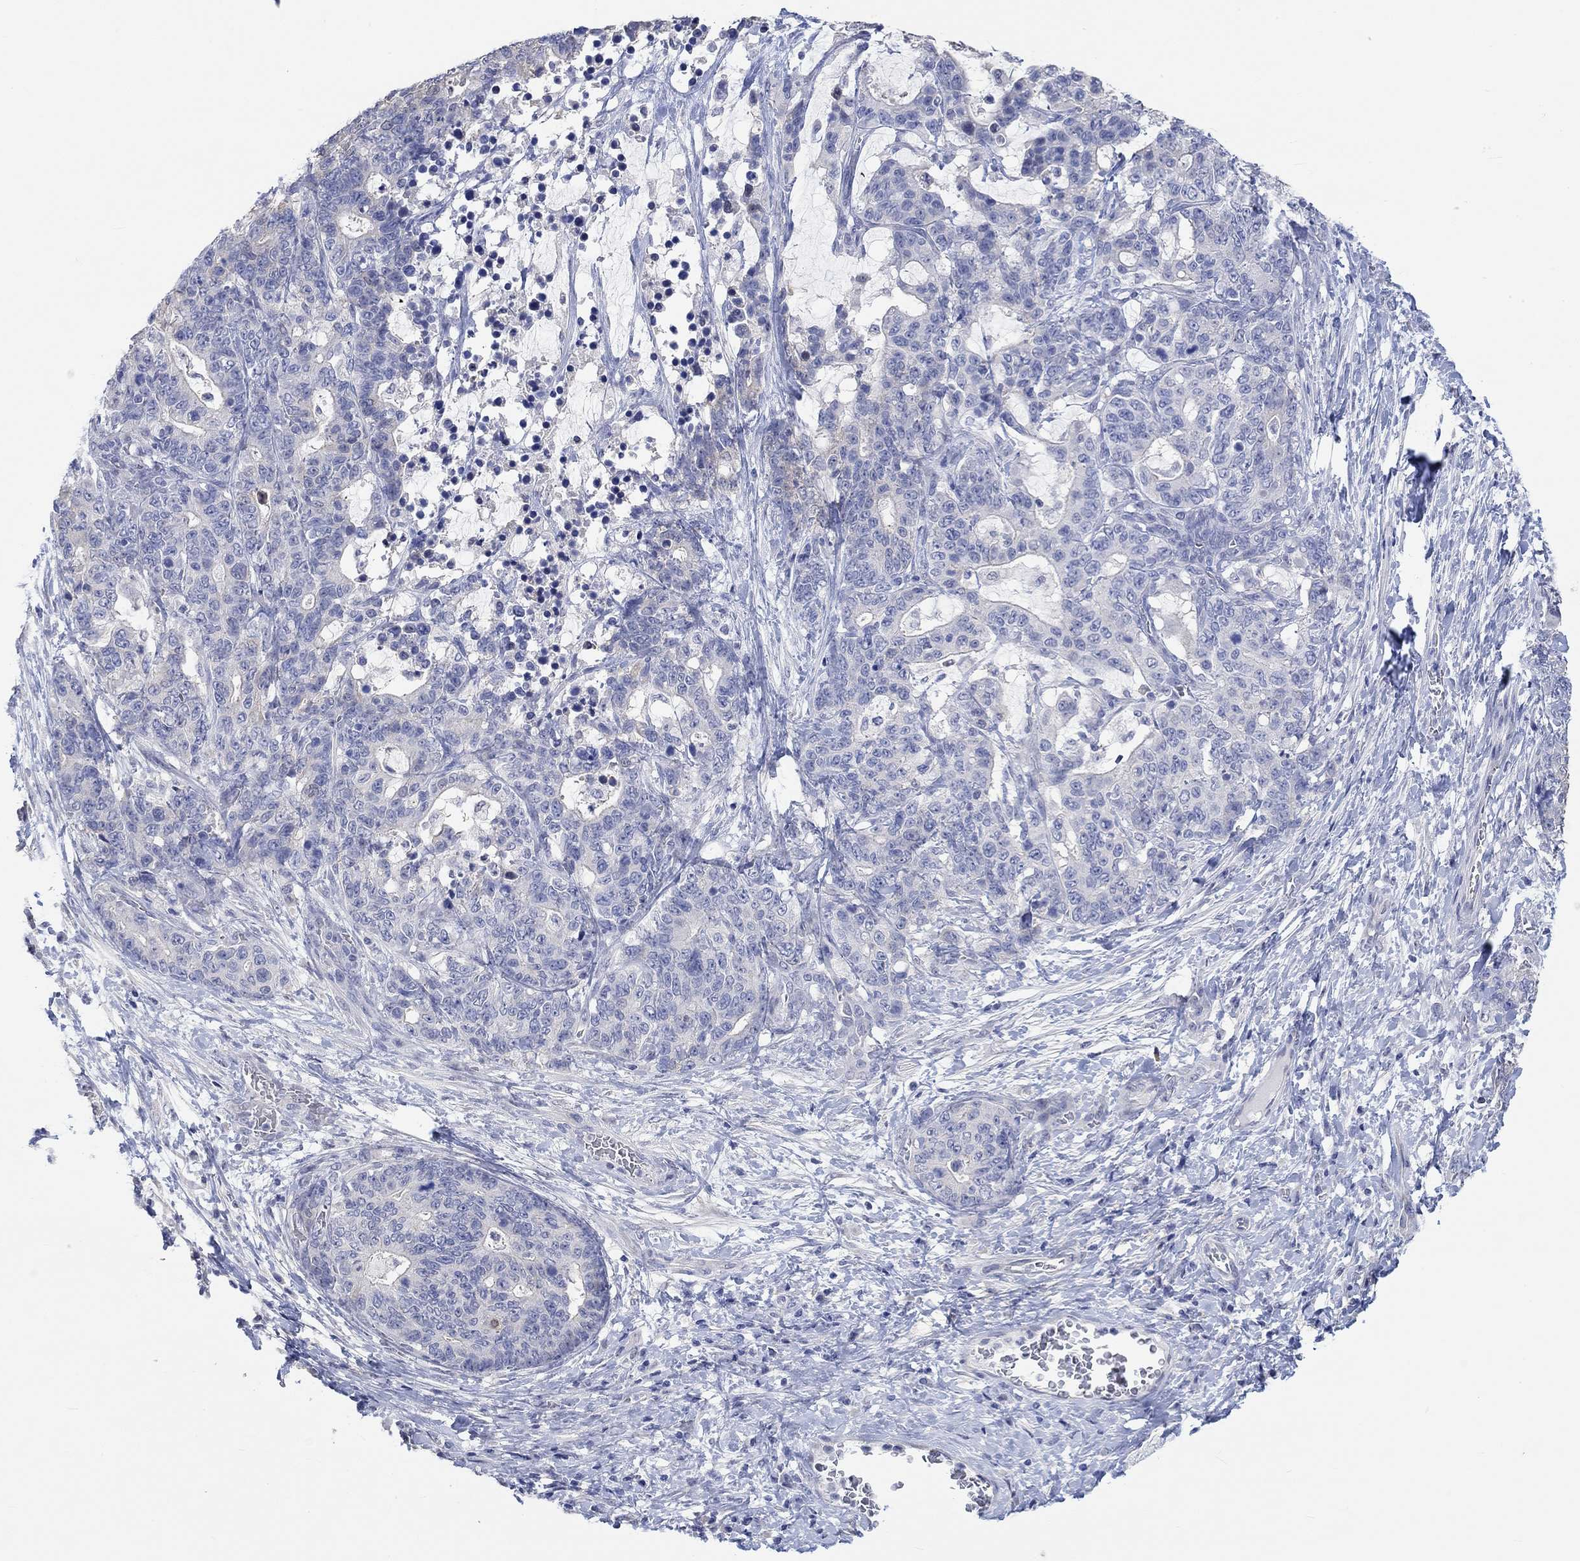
{"staining": {"intensity": "negative", "quantity": "none", "location": "none"}, "tissue": "stomach cancer", "cell_type": "Tumor cells", "image_type": "cancer", "snomed": [{"axis": "morphology", "description": "Normal tissue, NOS"}, {"axis": "morphology", "description": "Adenocarcinoma, NOS"}, {"axis": "topography", "description": "Stomach"}], "caption": "Human stomach adenocarcinoma stained for a protein using immunohistochemistry (IHC) demonstrates no staining in tumor cells.", "gene": "PNMA5", "patient": {"sex": "female", "age": 64}}